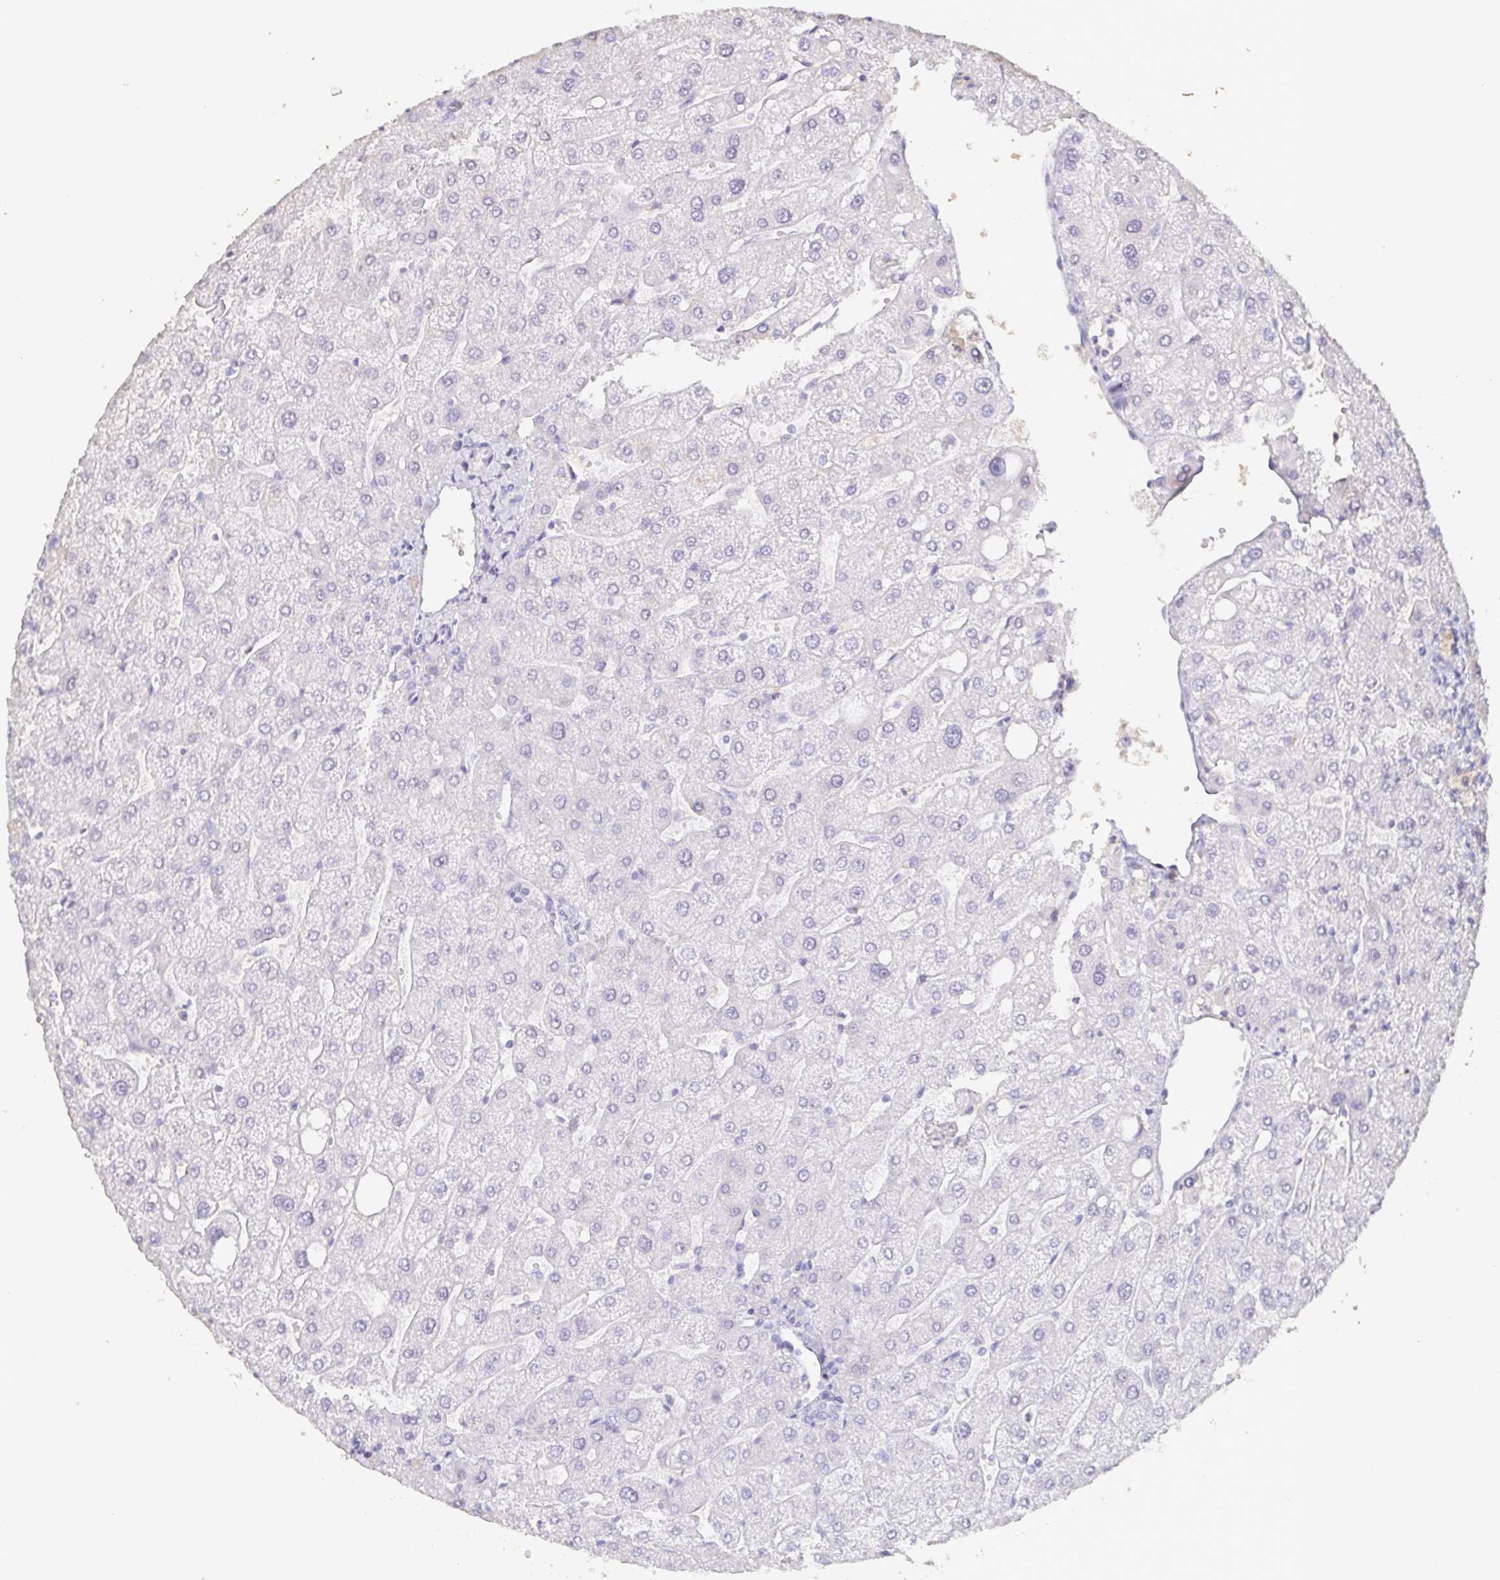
{"staining": {"intensity": "negative", "quantity": "none", "location": "none"}, "tissue": "liver", "cell_type": "Cholangiocytes", "image_type": "normal", "snomed": [{"axis": "morphology", "description": "Normal tissue, NOS"}, {"axis": "topography", "description": "Liver"}], "caption": "Cholangiocytes show no significant positivity in normal liver. (Brightfield microscopy of DAB (3,3'-diaminobenzidine) immunohistochemistry at high magnification).", "gene": "BPIFA2", "patient": {"sex": "male", "age": 67}}